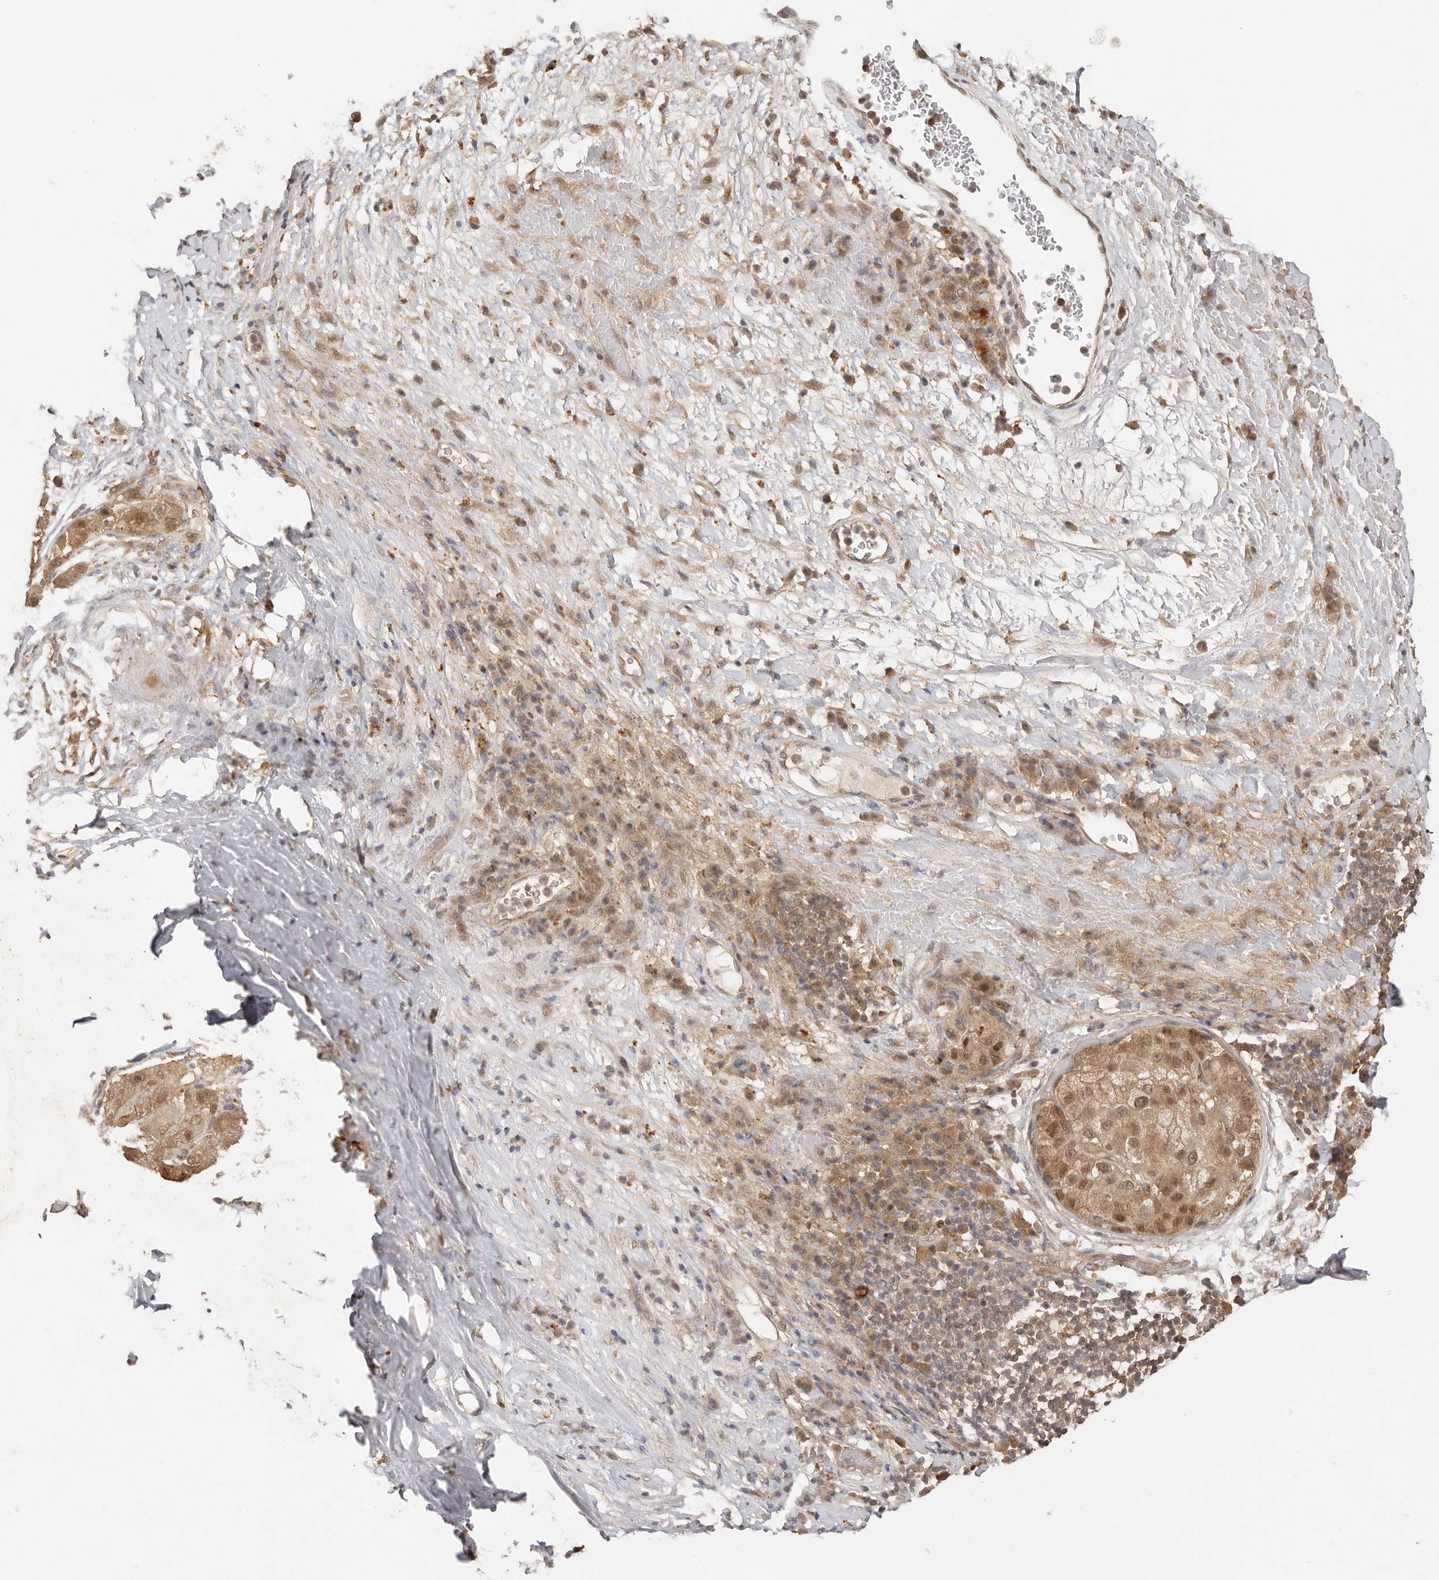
{"staining": {"intensity": "moderate", "quantity": ">75%", "location": "cytoplasmic/membranous,nuclear"}, "tissue": "liver cancer", "cell_type": "Tumor cells", "image_type": "cancer", "snomed": [{"axis": "morphology", "description": "Carcinoma, Hepatocellular, NOS"}, {"axis": "topography", "description": "Liver"}], "caption": "Protein expression analysis of human liver hepatocellular carcinoma reveals moderate cytoplasmic/membranous and nuclear positivity in about >75% of tumor cells.", "gene": "PSMA5", "patient": {"sex": "male", "age": 80}}